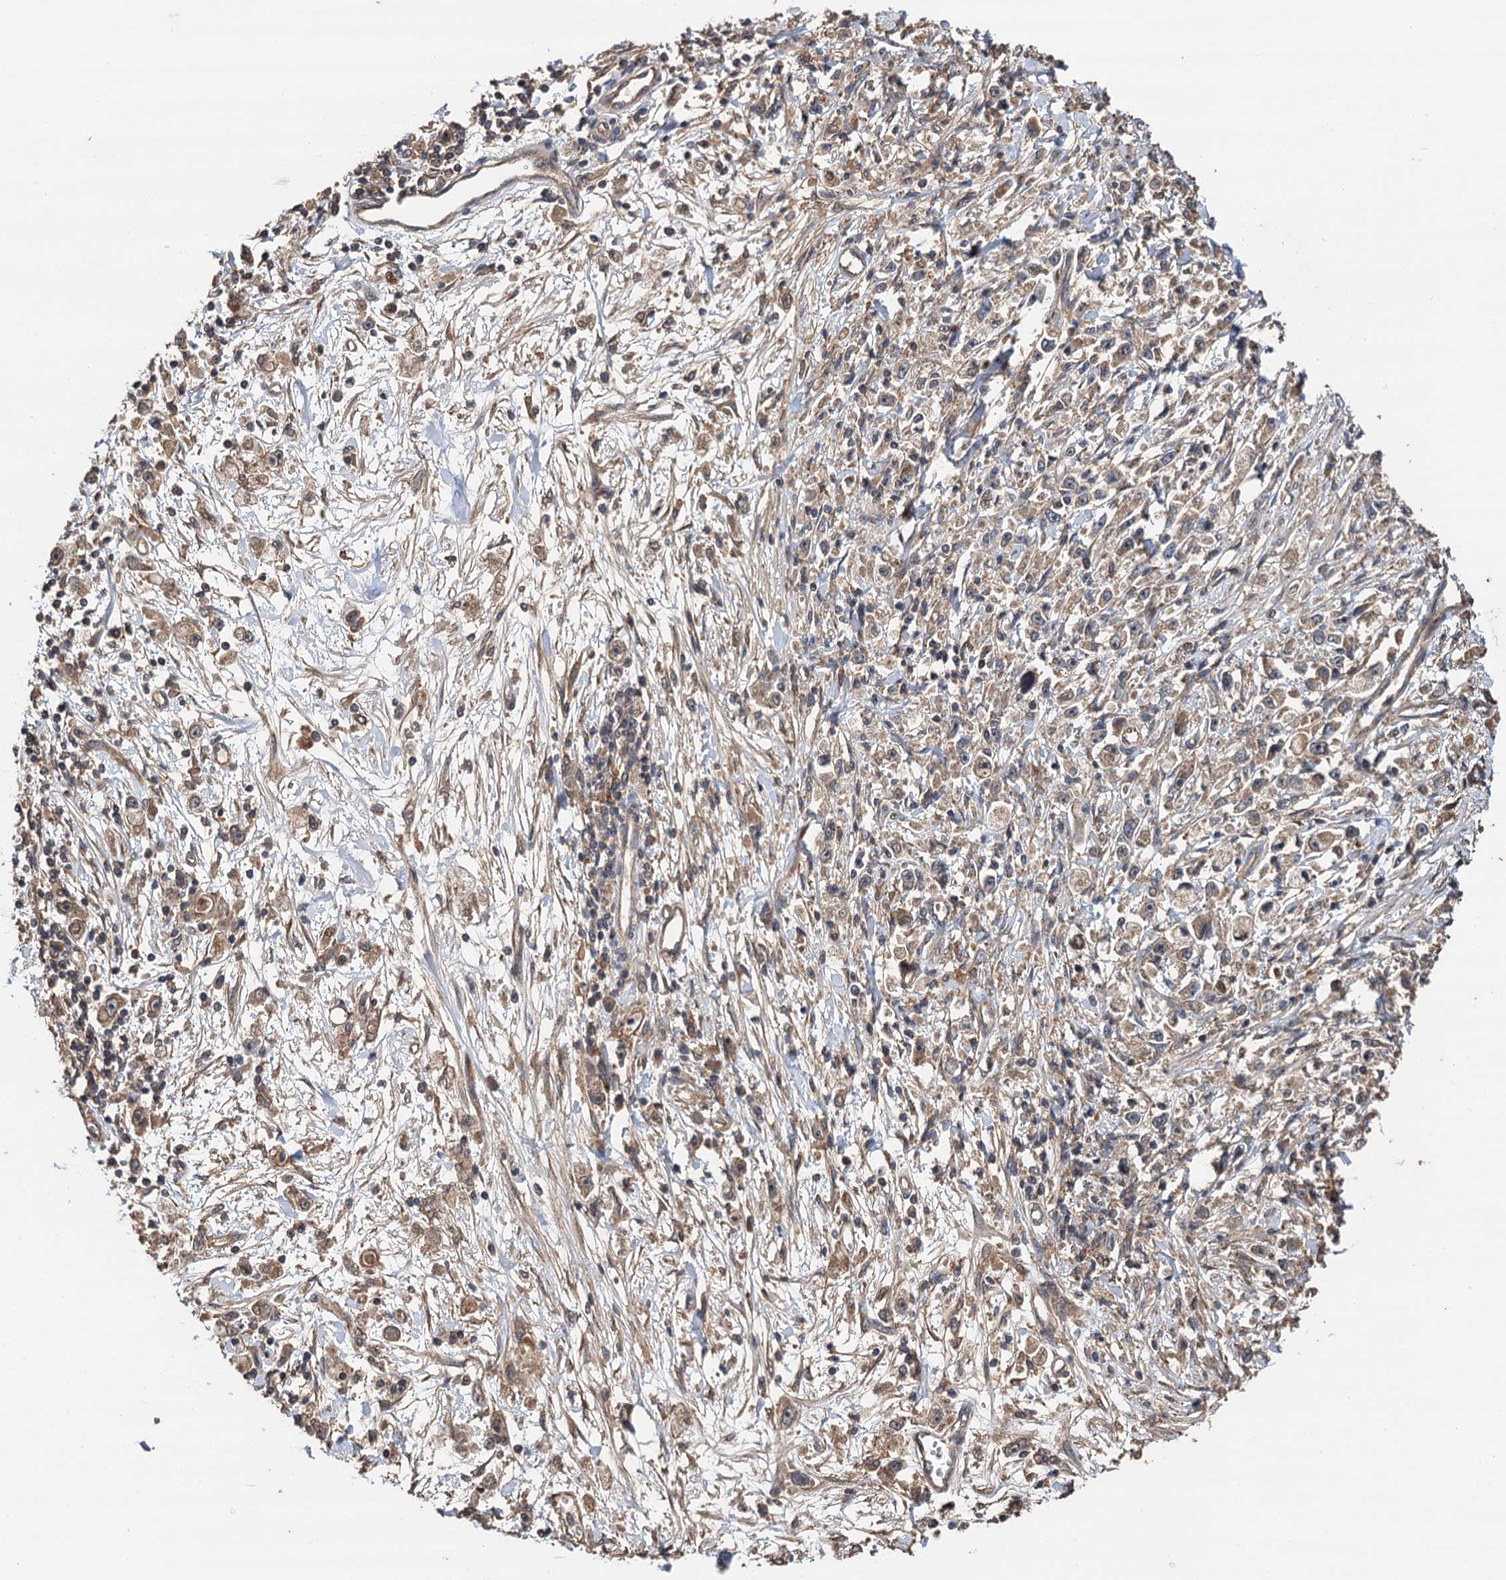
{"staining": {"intensity": "weak", "quantity": ">75%", "location": "cytoplasmic/membranous"}, "tissue": "stomach cancer", "cell_type": "Tumor cells", "image_type": "cancer", "snomed": [{"axis": "morphology", "description": "Adenocarcinoma, NOS"}, {"axis": "topography", "description": "Stomach"}], "caption": "Stomach adenocarcinoma stained for a protein displays weak cytoplasmic/membranous positivity in tumor cells.", "gene": "TMEM39B", "patient": {"sex": "female", "age": 59}}